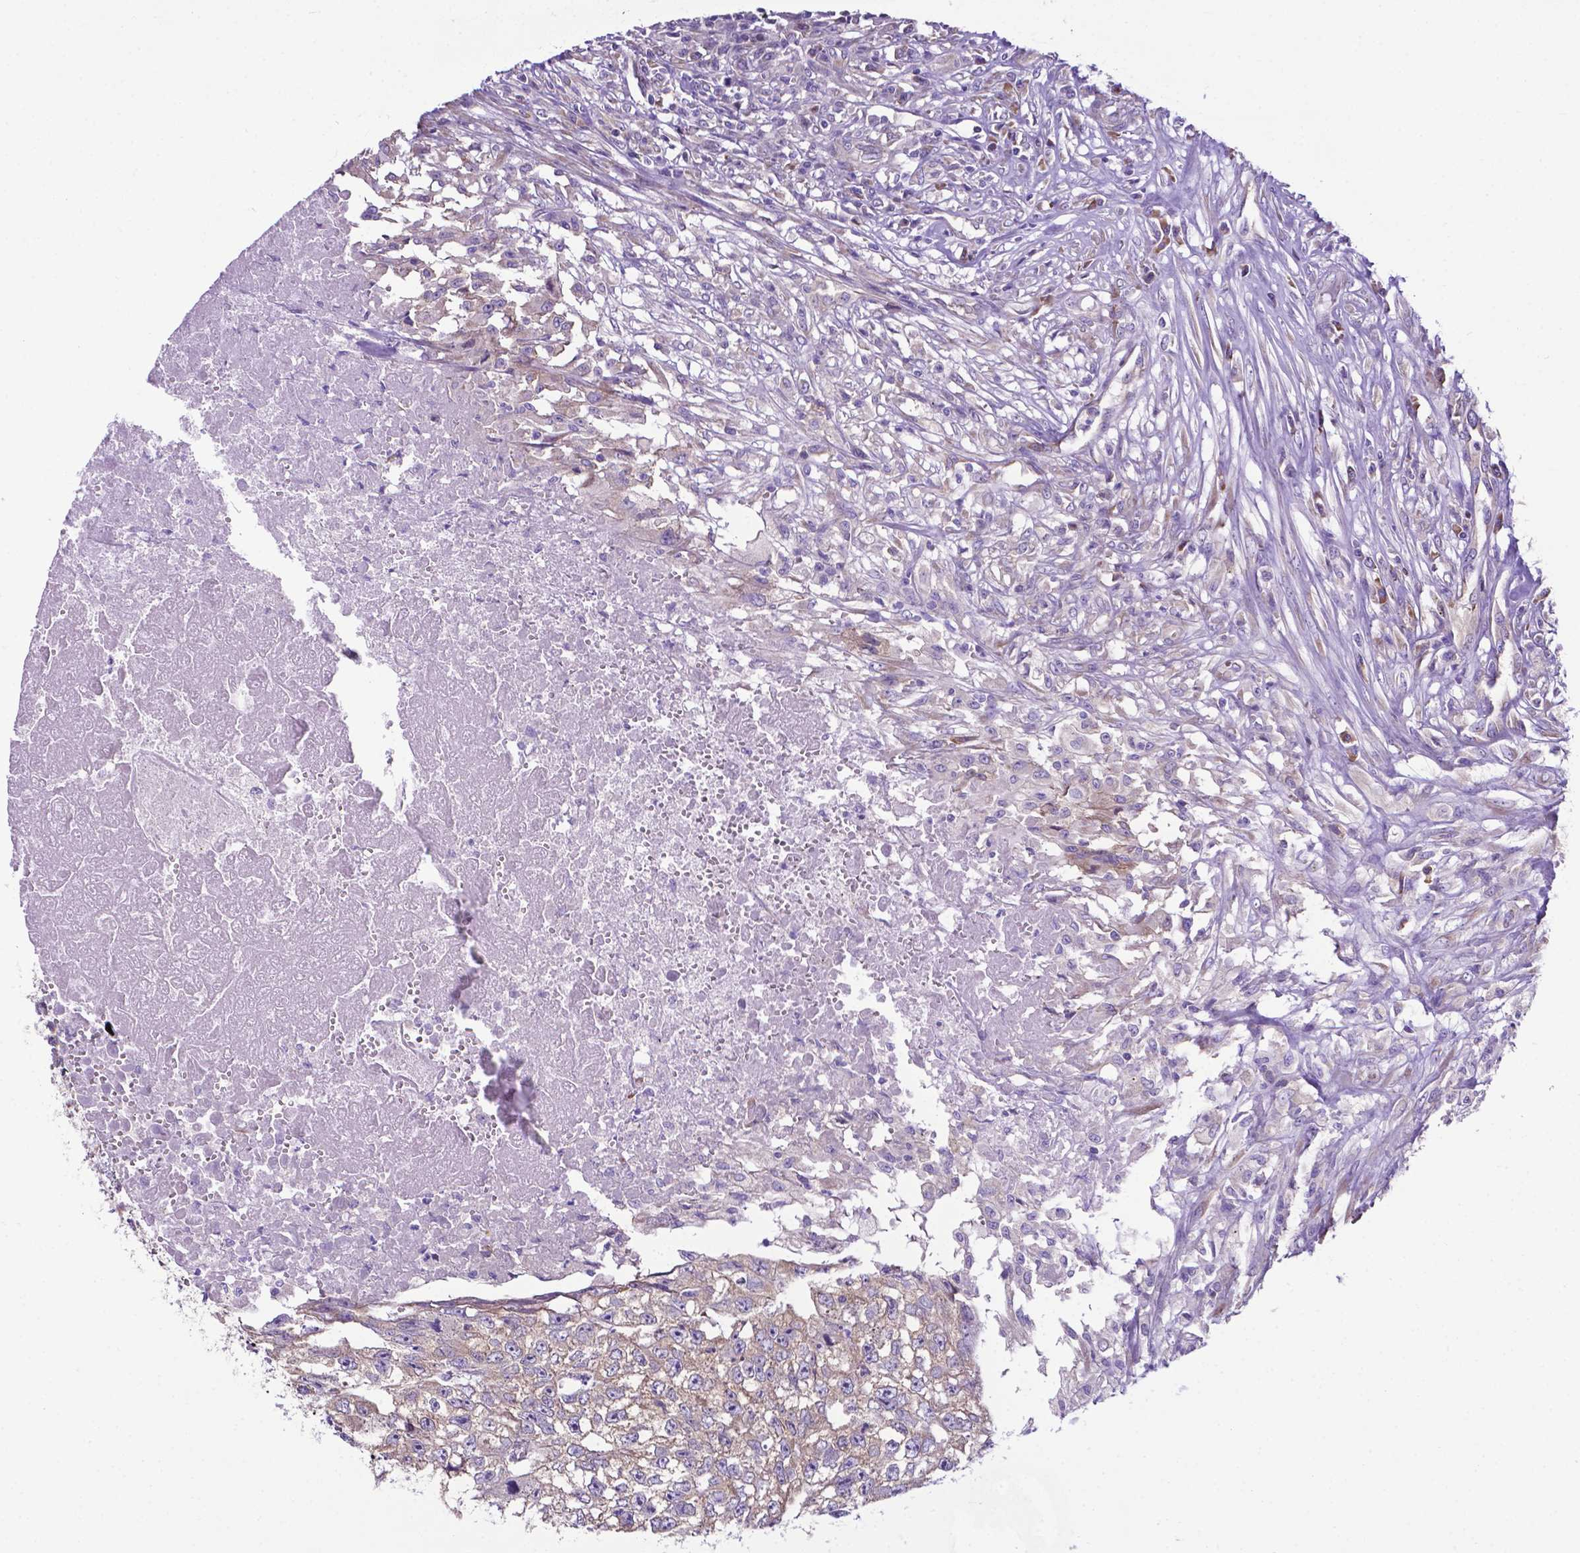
{"staining": {"intensity": "moderate", "quantity": ">75%", "location": "cytoplasmic/membranous"}, "tissue": "testis cancer", "cell_type": "Tumor cells", "image_type": "cancer", "snomed": [{"axis": "morphology", "description": "Carcinoma, Embryonal, NOS"}, {"axis": "morphology", "description": "Teratoma, malignant, NOS"}, {"axis": "topography", "description": "Testis"}], "caption": "Testis teratoma (malignant) stained with a protein marker demonstrates moderate staining in tumor cells.", "gene": "RPL6", "patient": {"sex": "male", "age": 24}}